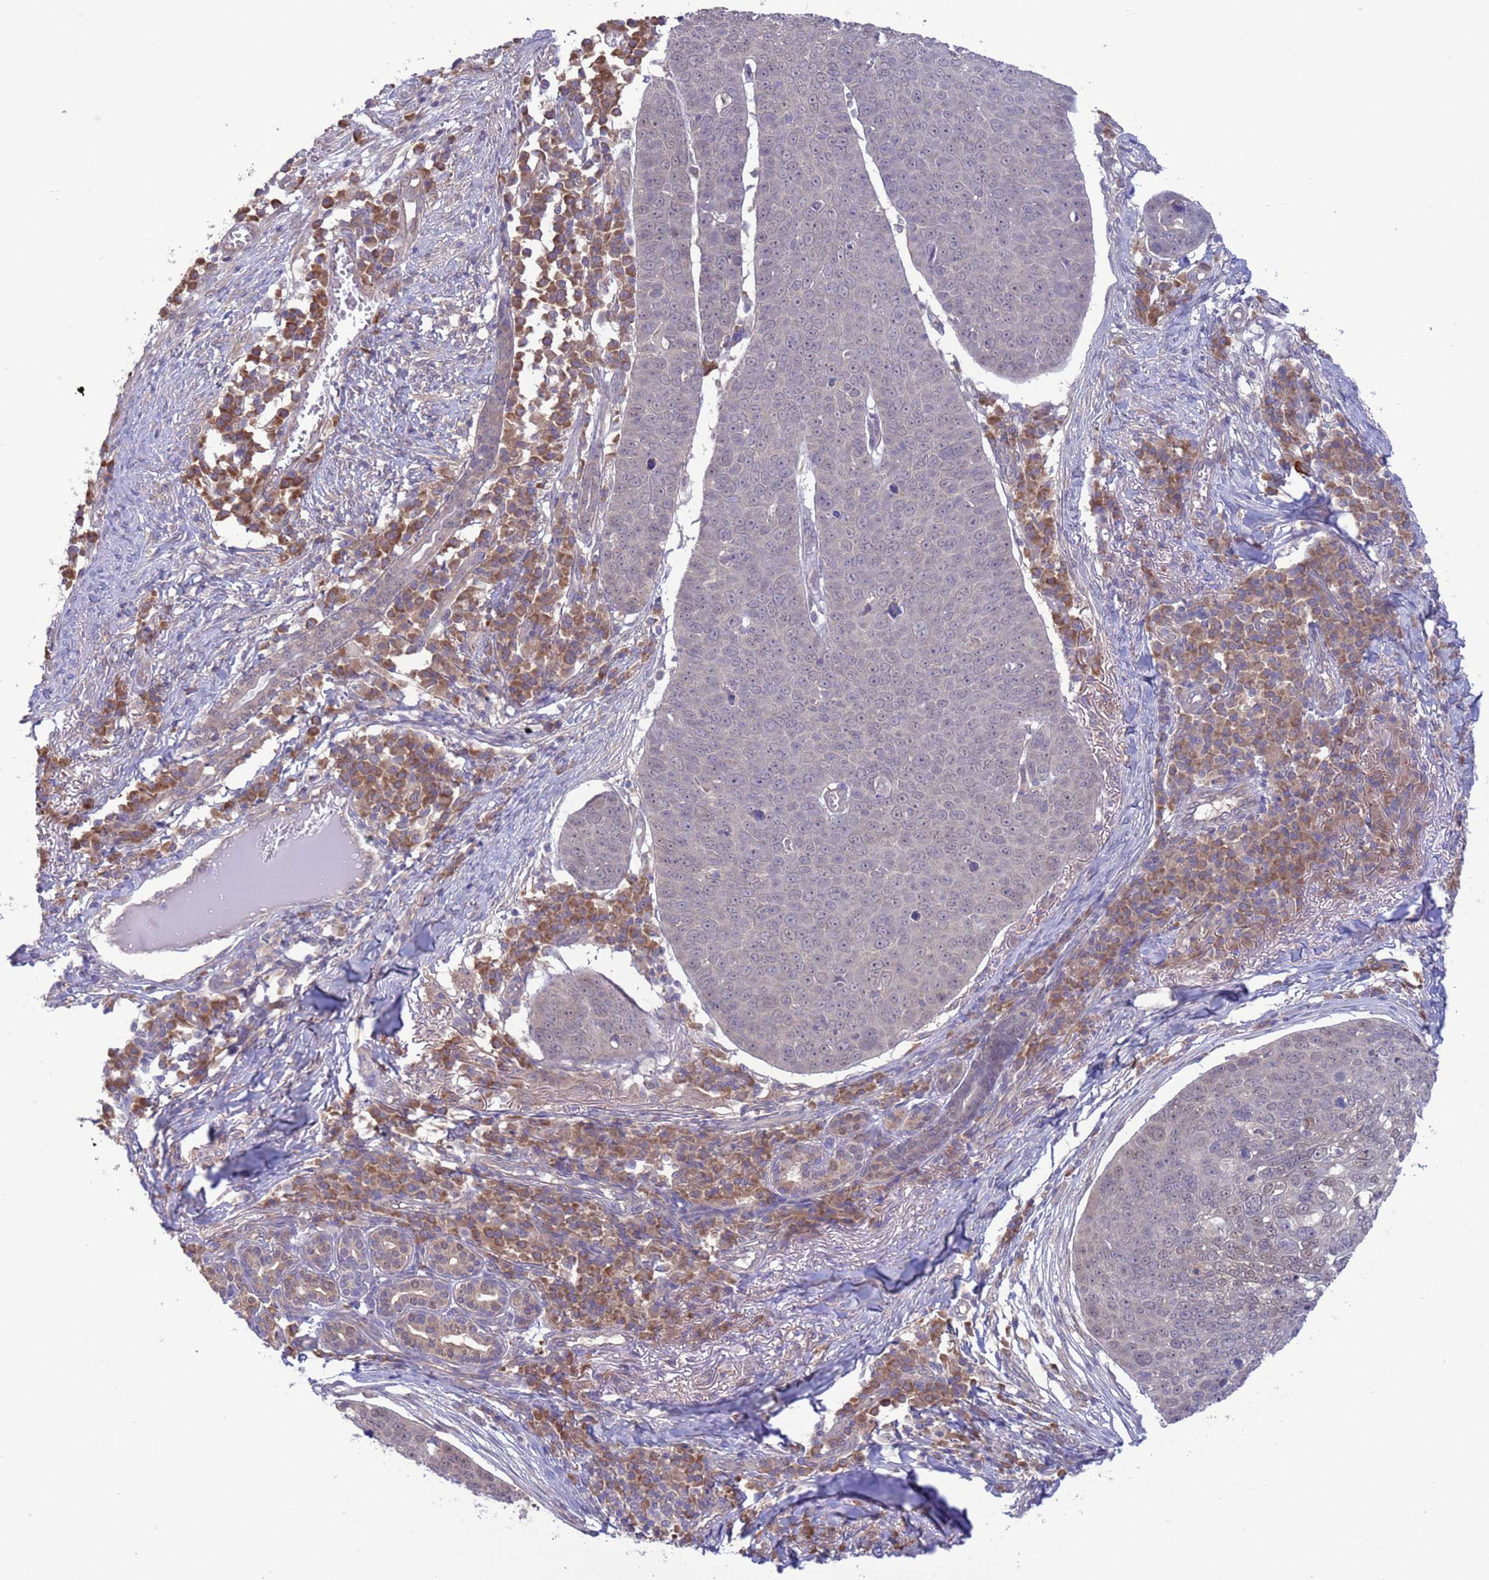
{"staining": {"intensity": "weak", "quantity": "<25%", "location": "nuclear"}, "tissue": "skin cancer", "cell_type": "Tumor cells", "image_type": "cancer", "snomed": [{"axis": "morphology", "description": "Squamous cell carcinoma, NOS"}, {"axis": "topography", "description": "Skin"}], "caption": "Protein analysis of skin cancer shows no significant positivity in tumor cells.", "gene": "ZNF461", "patient": {"sex": "male", "age": 71}}